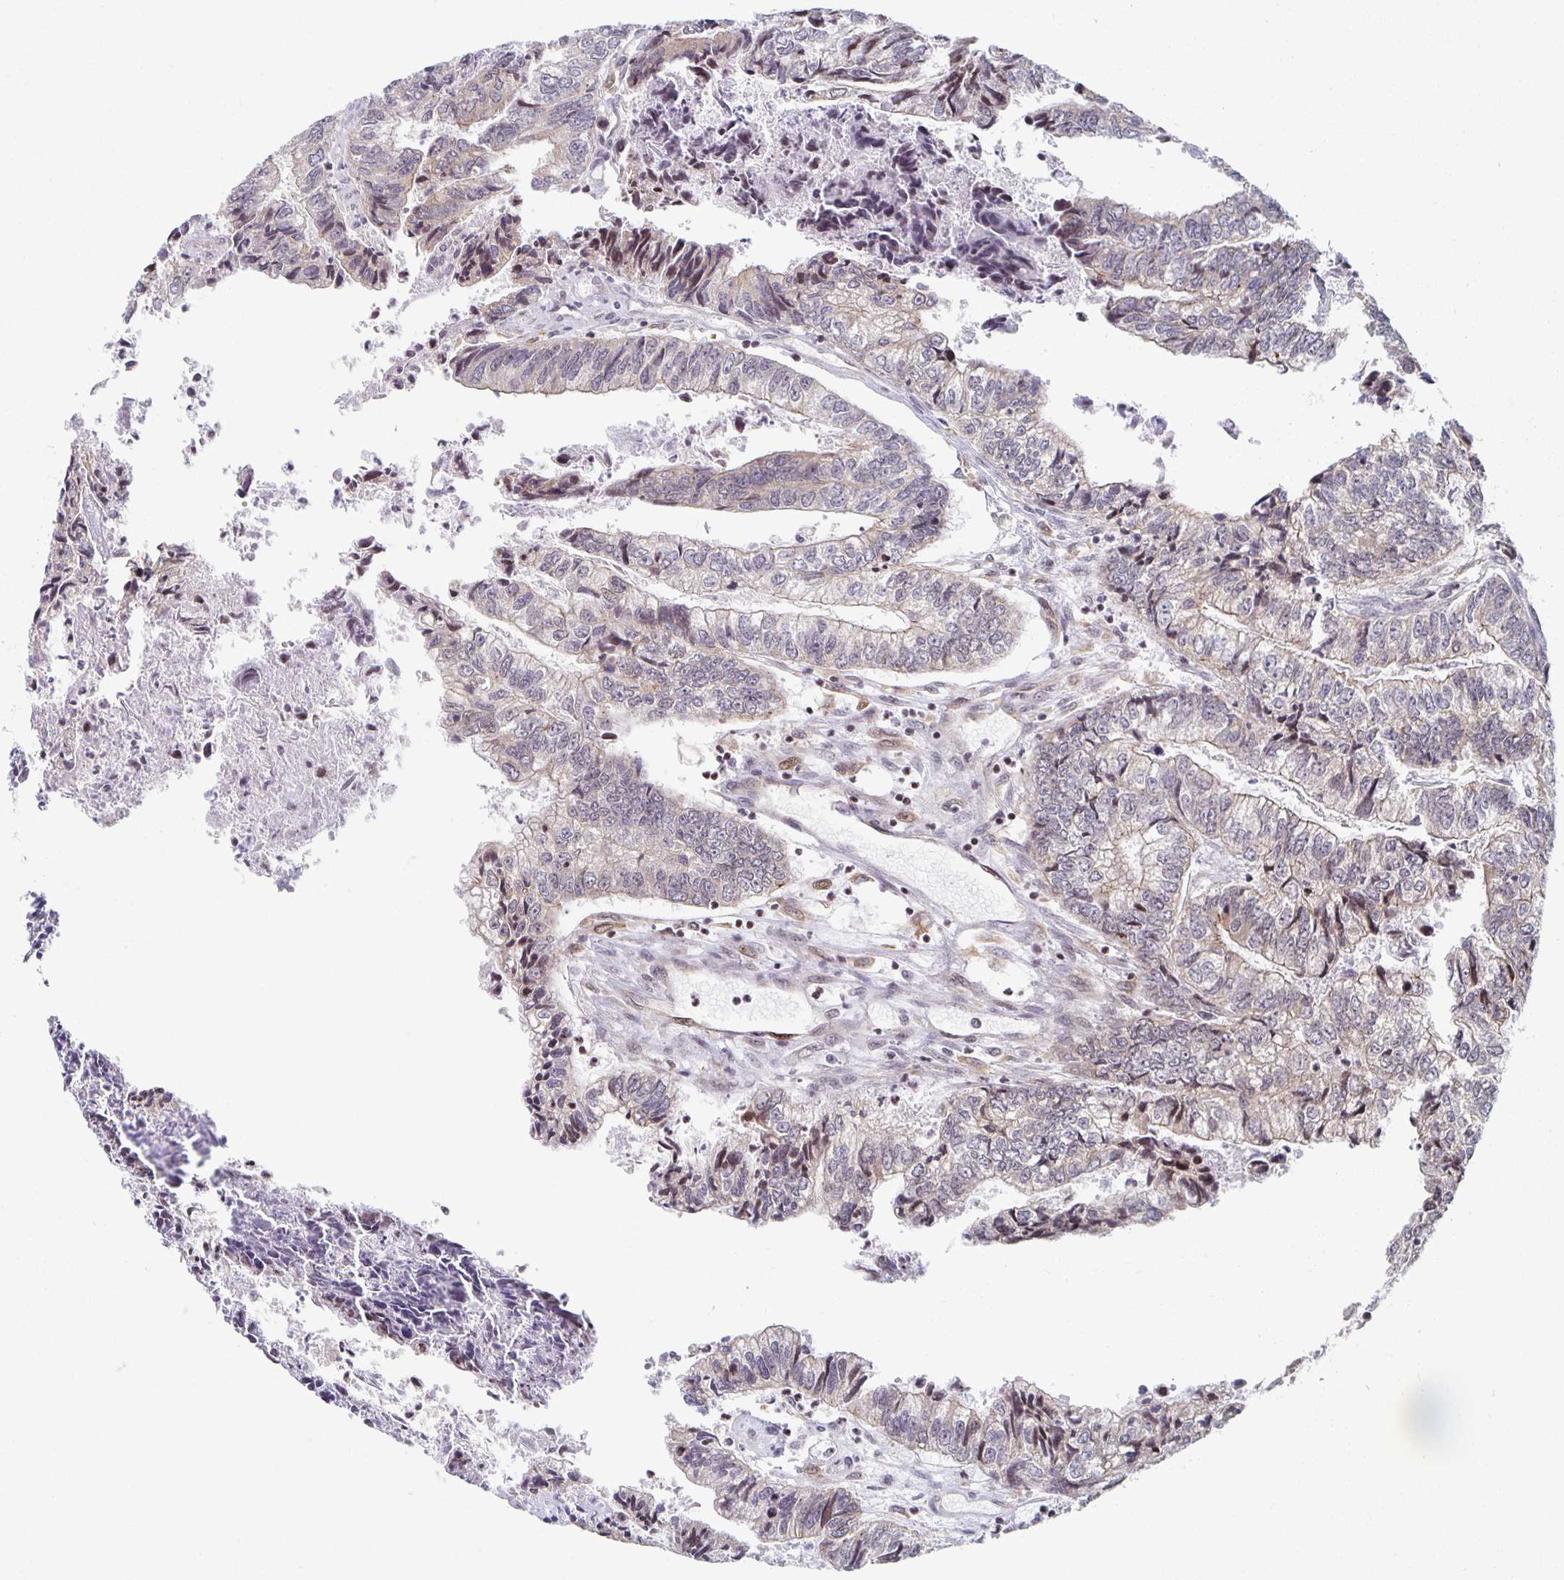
{"staining": {"intensity": "weak", "quantity": "25%-75%", "location": "cytoplasmic/membranous"}, "tissue": "colorectal cancer", "cell_type": "Tumor cells", "image_type": "cancer", "snomed": [{"axis": "morphology", "description": "Adenocarcinoma, NOS"}, {"axis": "topography", "description": "Colon"}], "caption": "Weak cytoplasmic/membranous protein positivity is identified in approximately 25%-75% of tumor cells in colorectal adenocarcinoma. The protein of interest is stained brown, and the nuclei are stained in blue (DAB IHC with brightfield microscopy, high magnification).", "gene": "HCFC1R1", "patient": {"sex": "male", "age": 86}}